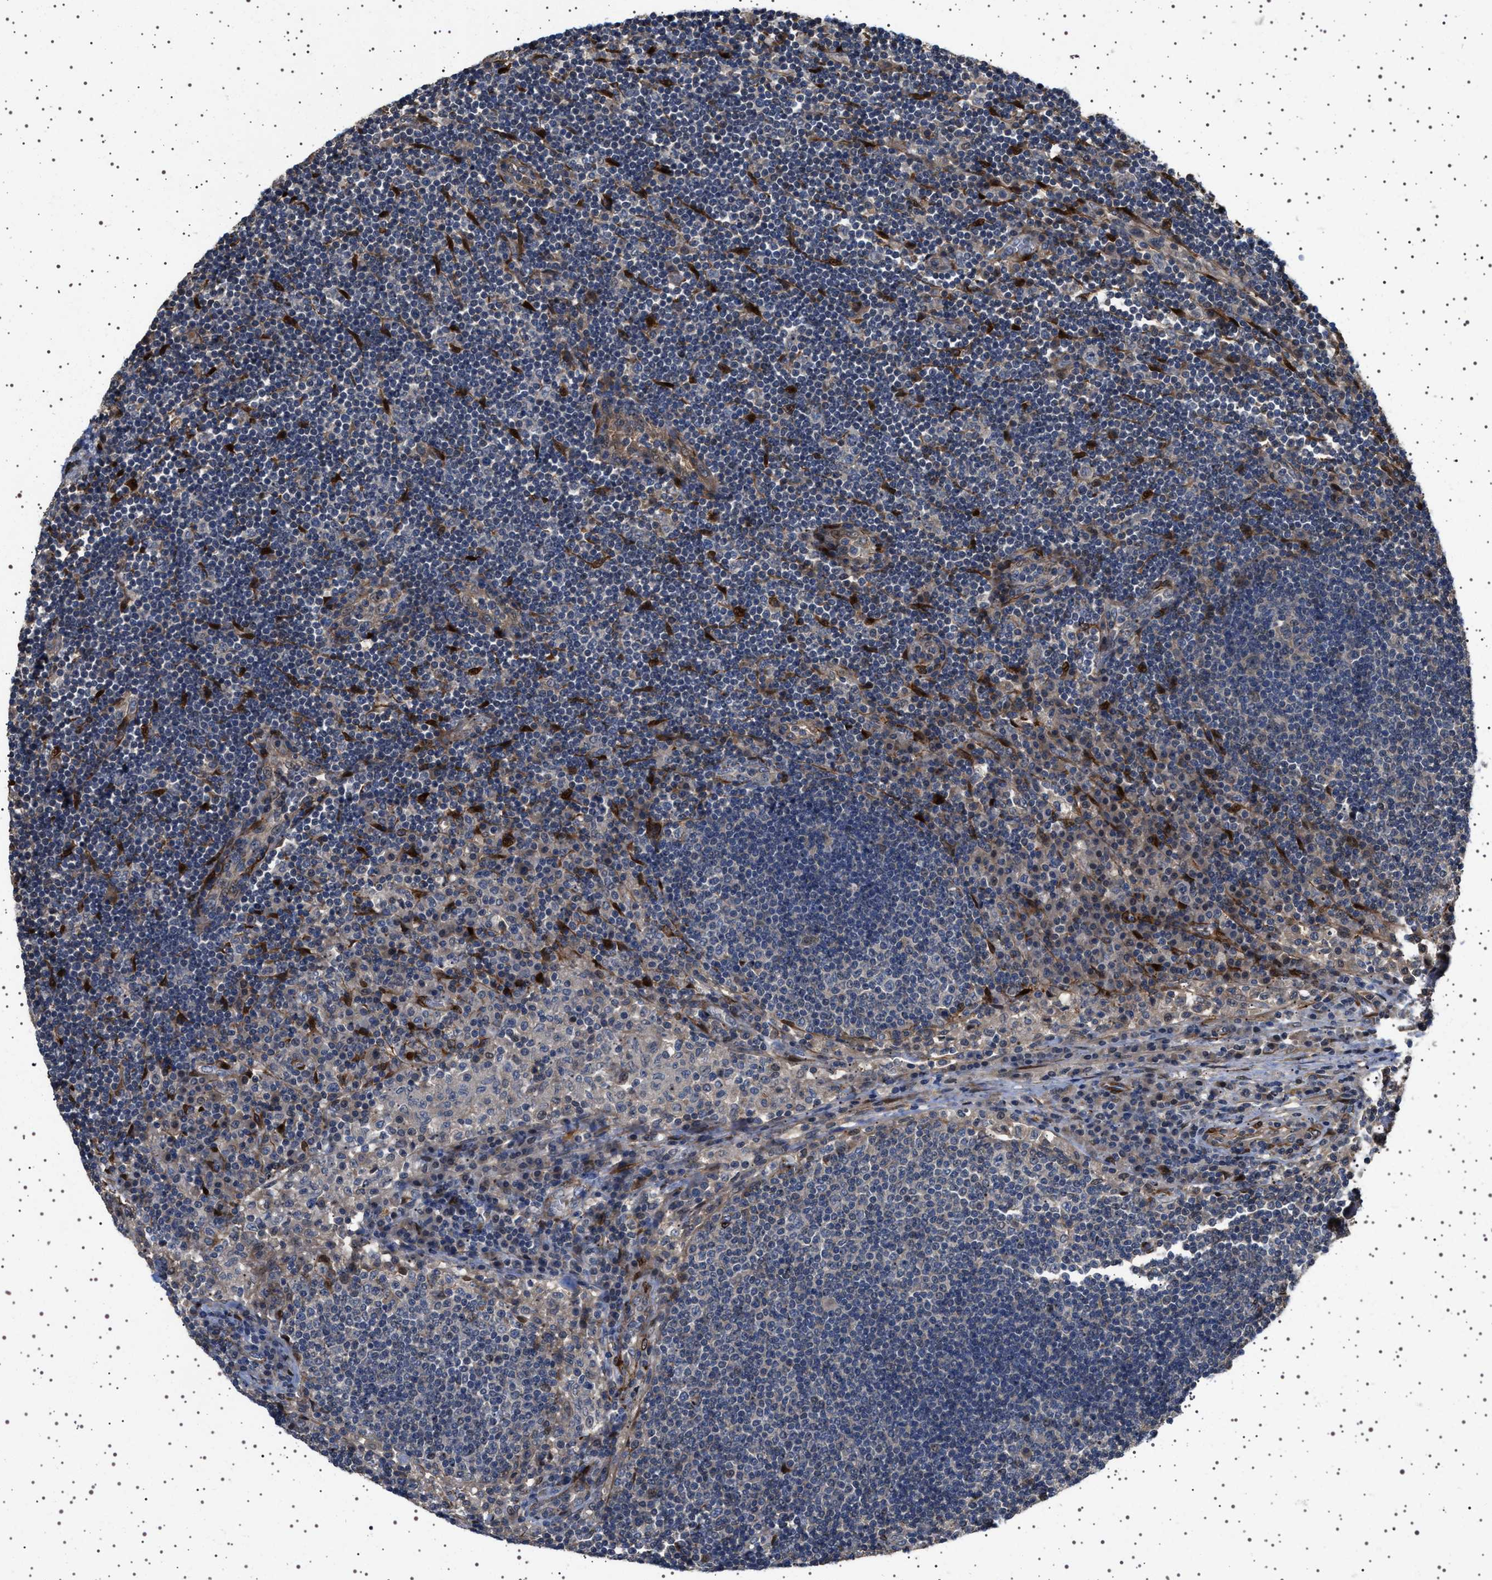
{"staining": {"intensity": "negative", "quantity": "none", "location": "none"}, "tissue": "lymph node", "cell_type": "Germinal center cells", "image_type": "normal", "snomed": [{"axis": "morphology", "description": "Normal tissue, NOS"}, {"axis": "topography", "description": "Lymph node"}], "caption": "This is a micrograph of immunohistochemistry staining of unremarkable lymph node, which shows no expression in germinal center cells.", "gene": "GUCY1B1", "patient": {"sex": "female", "age": 53}}